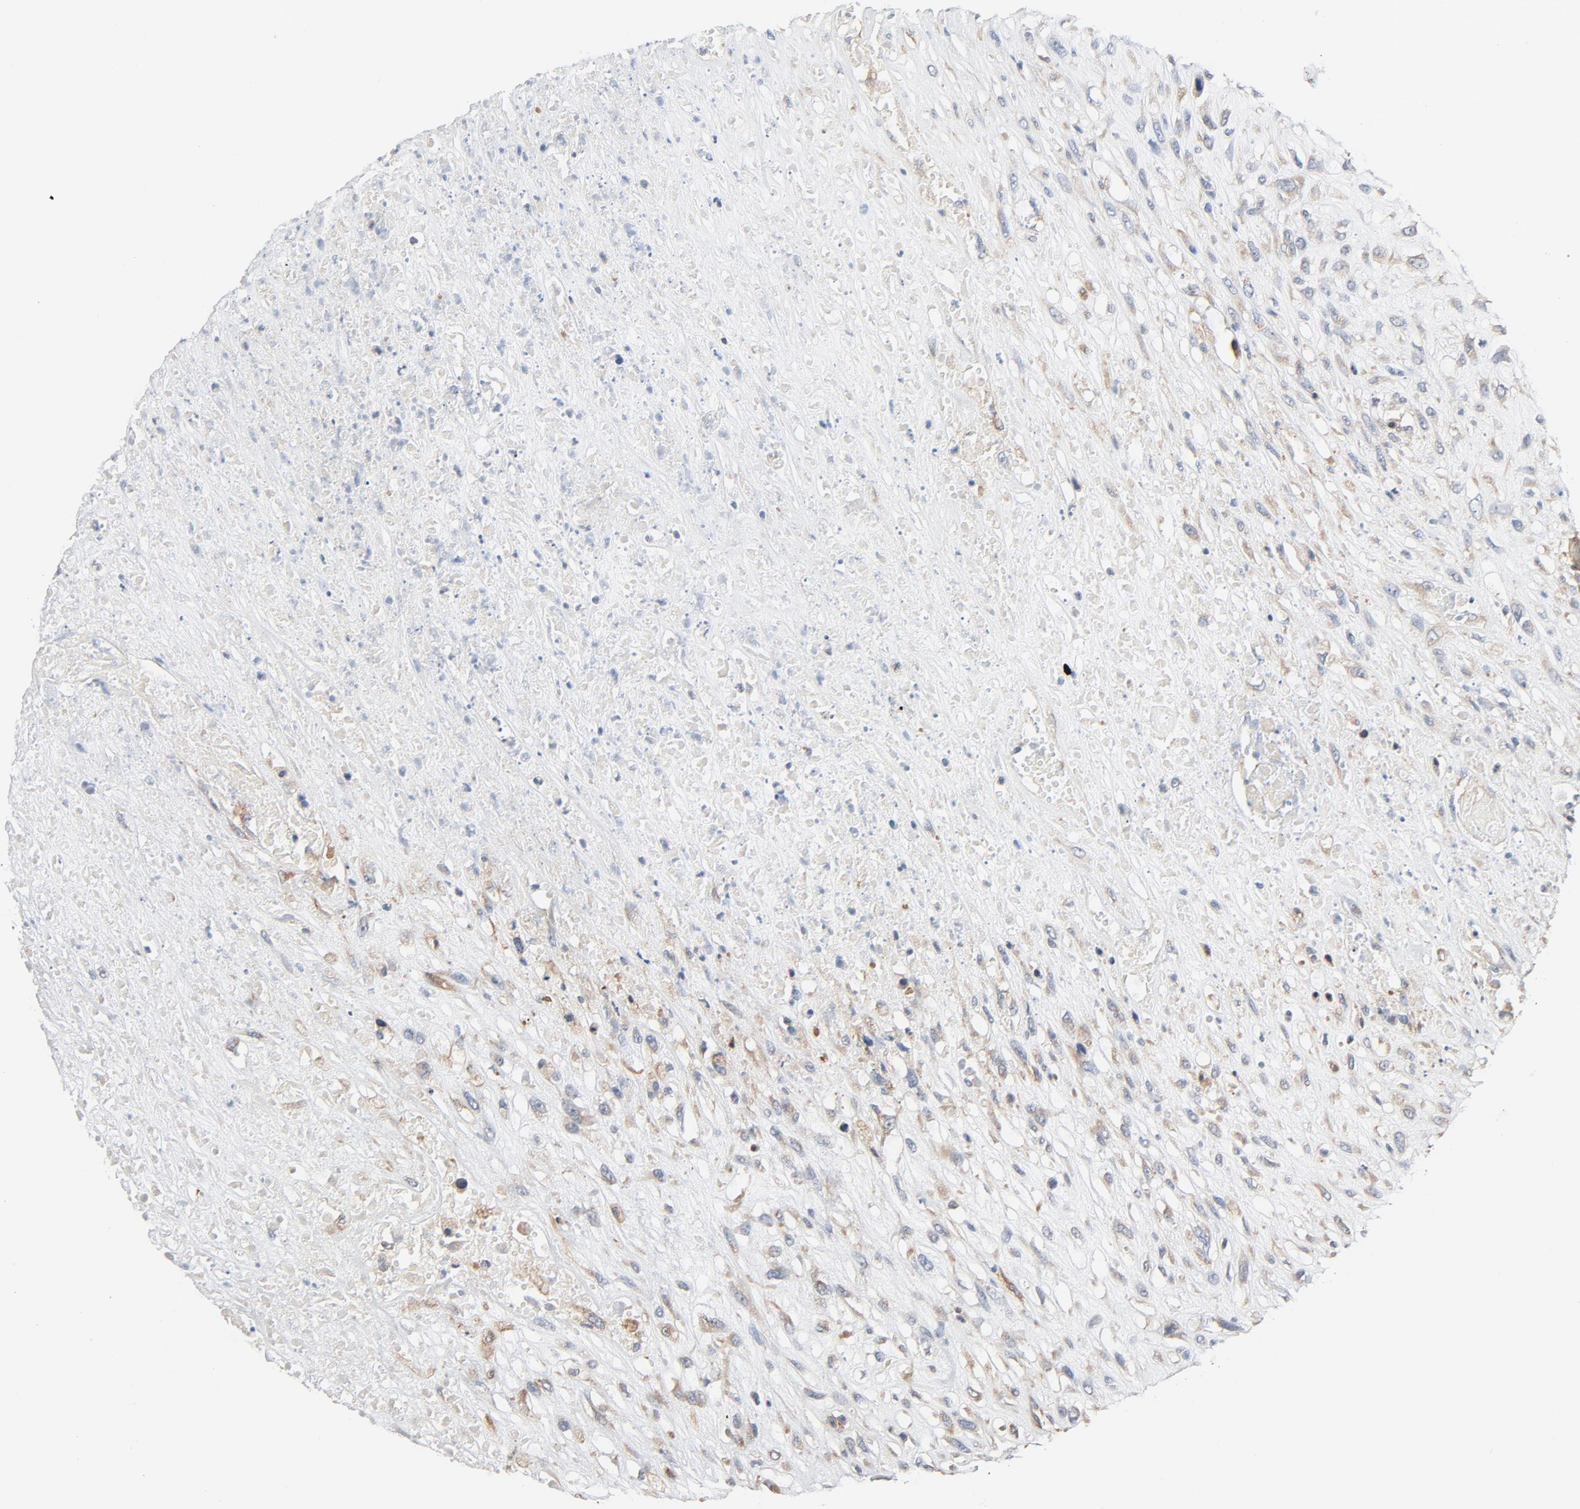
{"staining": {"intensity": "moderate", "quantity": "25%-75%", "location": "cytoplasmic/membranous"}, "tissue": "head and neck cancer", "cell_type": "Tumor cells", "image_type": "cancer", "snomed": [{"axis": "morphology", "description": "Necrosis, NOS"}, {"axis": "morphology", "description": "Neoplasm, malignant, NOS"}, {"axis": "topography", "description": "Salivary gland"}, {"axis": "topography", "description": "Head-Neck"}], "caption": "Moderate cytoplasmic/membranous expression for a protein is seen in about 25%-75% of tumor cells of head and neck cancer using IHC.", "gene": "TRIOBP", "patient": {"sex": "male", "age": 43}}